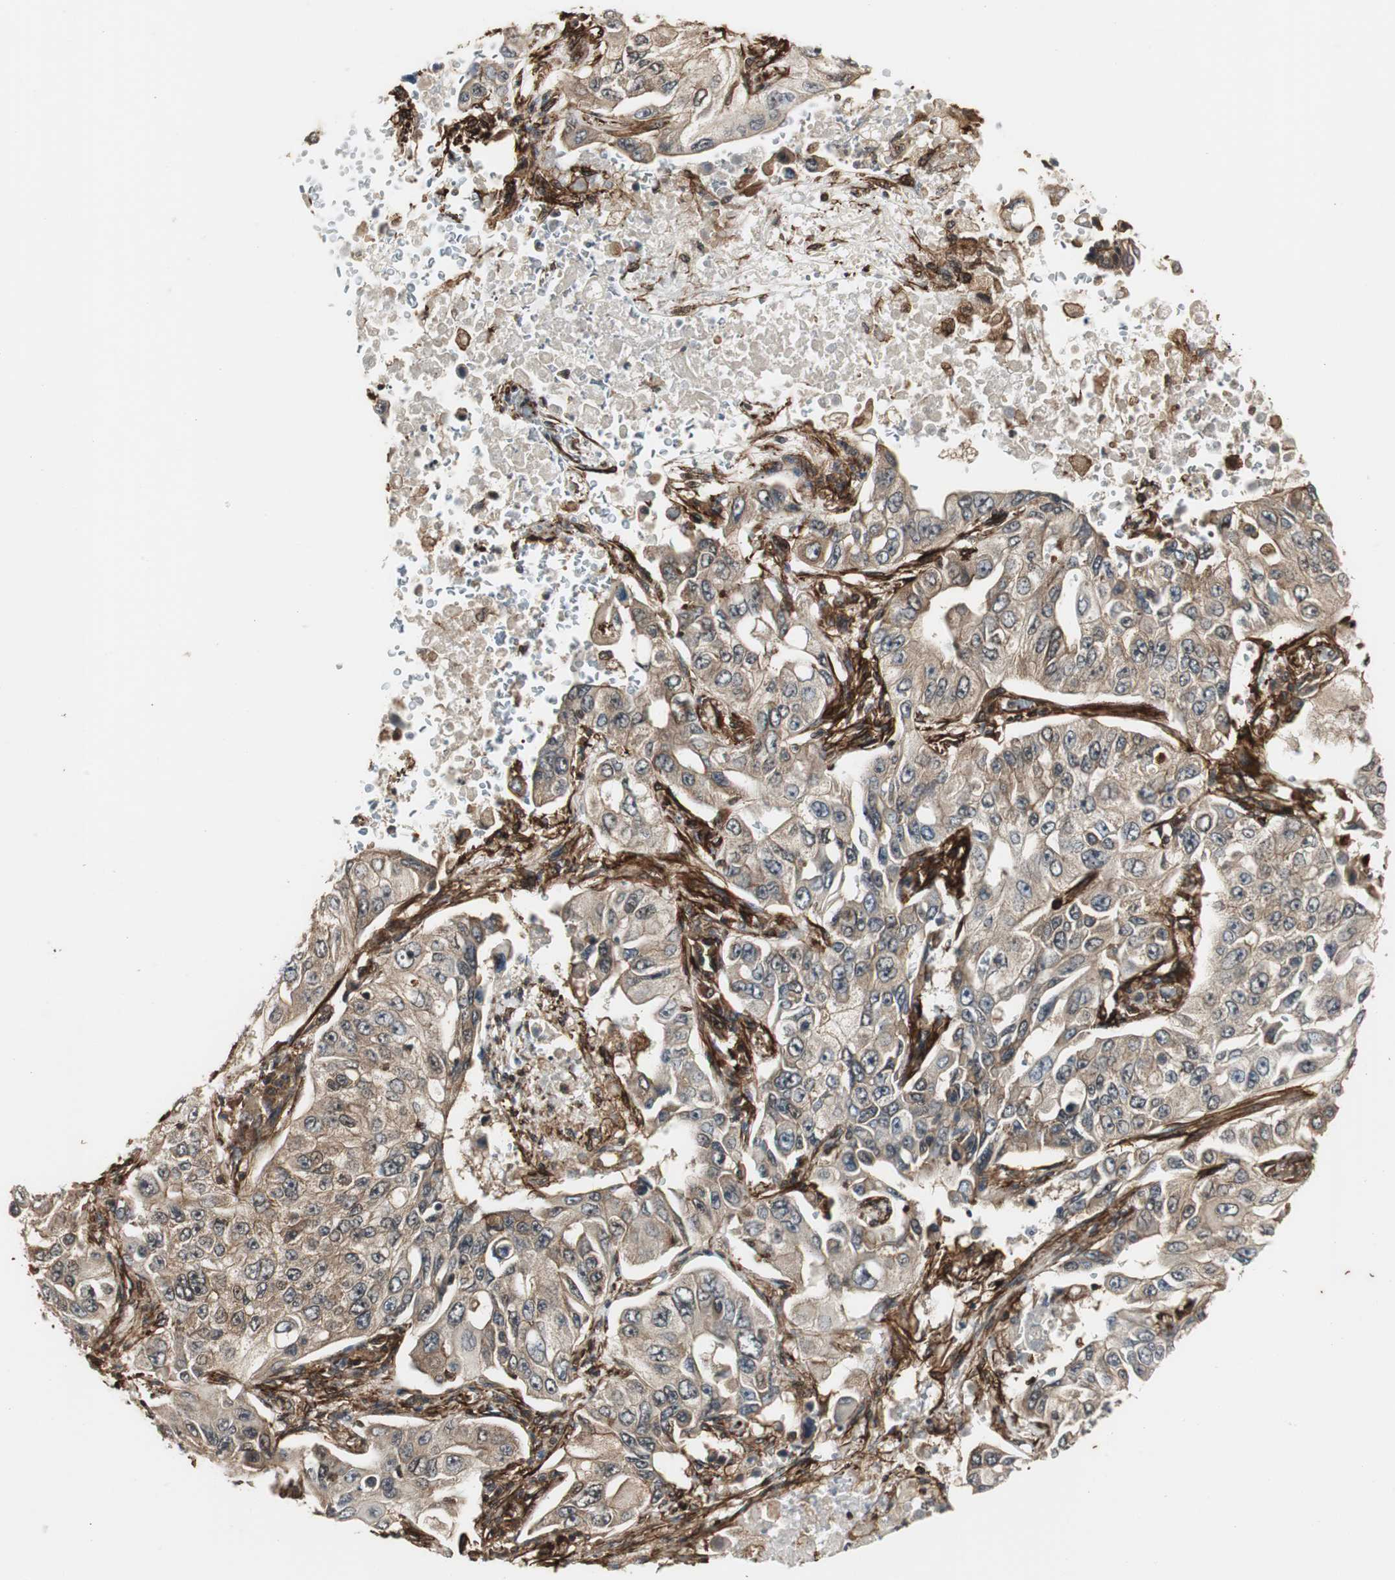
{"staining": {"intensity": "moderate", "quantity": ">75%", "location": "cytoplasmic/membranous"}, "tissue": "lung cancer", "cell_type": "Tumor cells", "image_type": "cancer", "snomed": [{"axis": "morphology", "description": "Adenocarcinoma, NOS"}, {"axis": "topography", "description": "Lung"}], "caption": "Immunohistochemical staining of lung cancer (adenocarcinoma) shows moderate cytoplasmic/membranous protein staining in approximately >75% of tumor cells. (brown staining indicates protein expression, while blue staining denotes nuclei).", "gene": "PTPN11", "patient": {"sex": "male", "age": 84}}